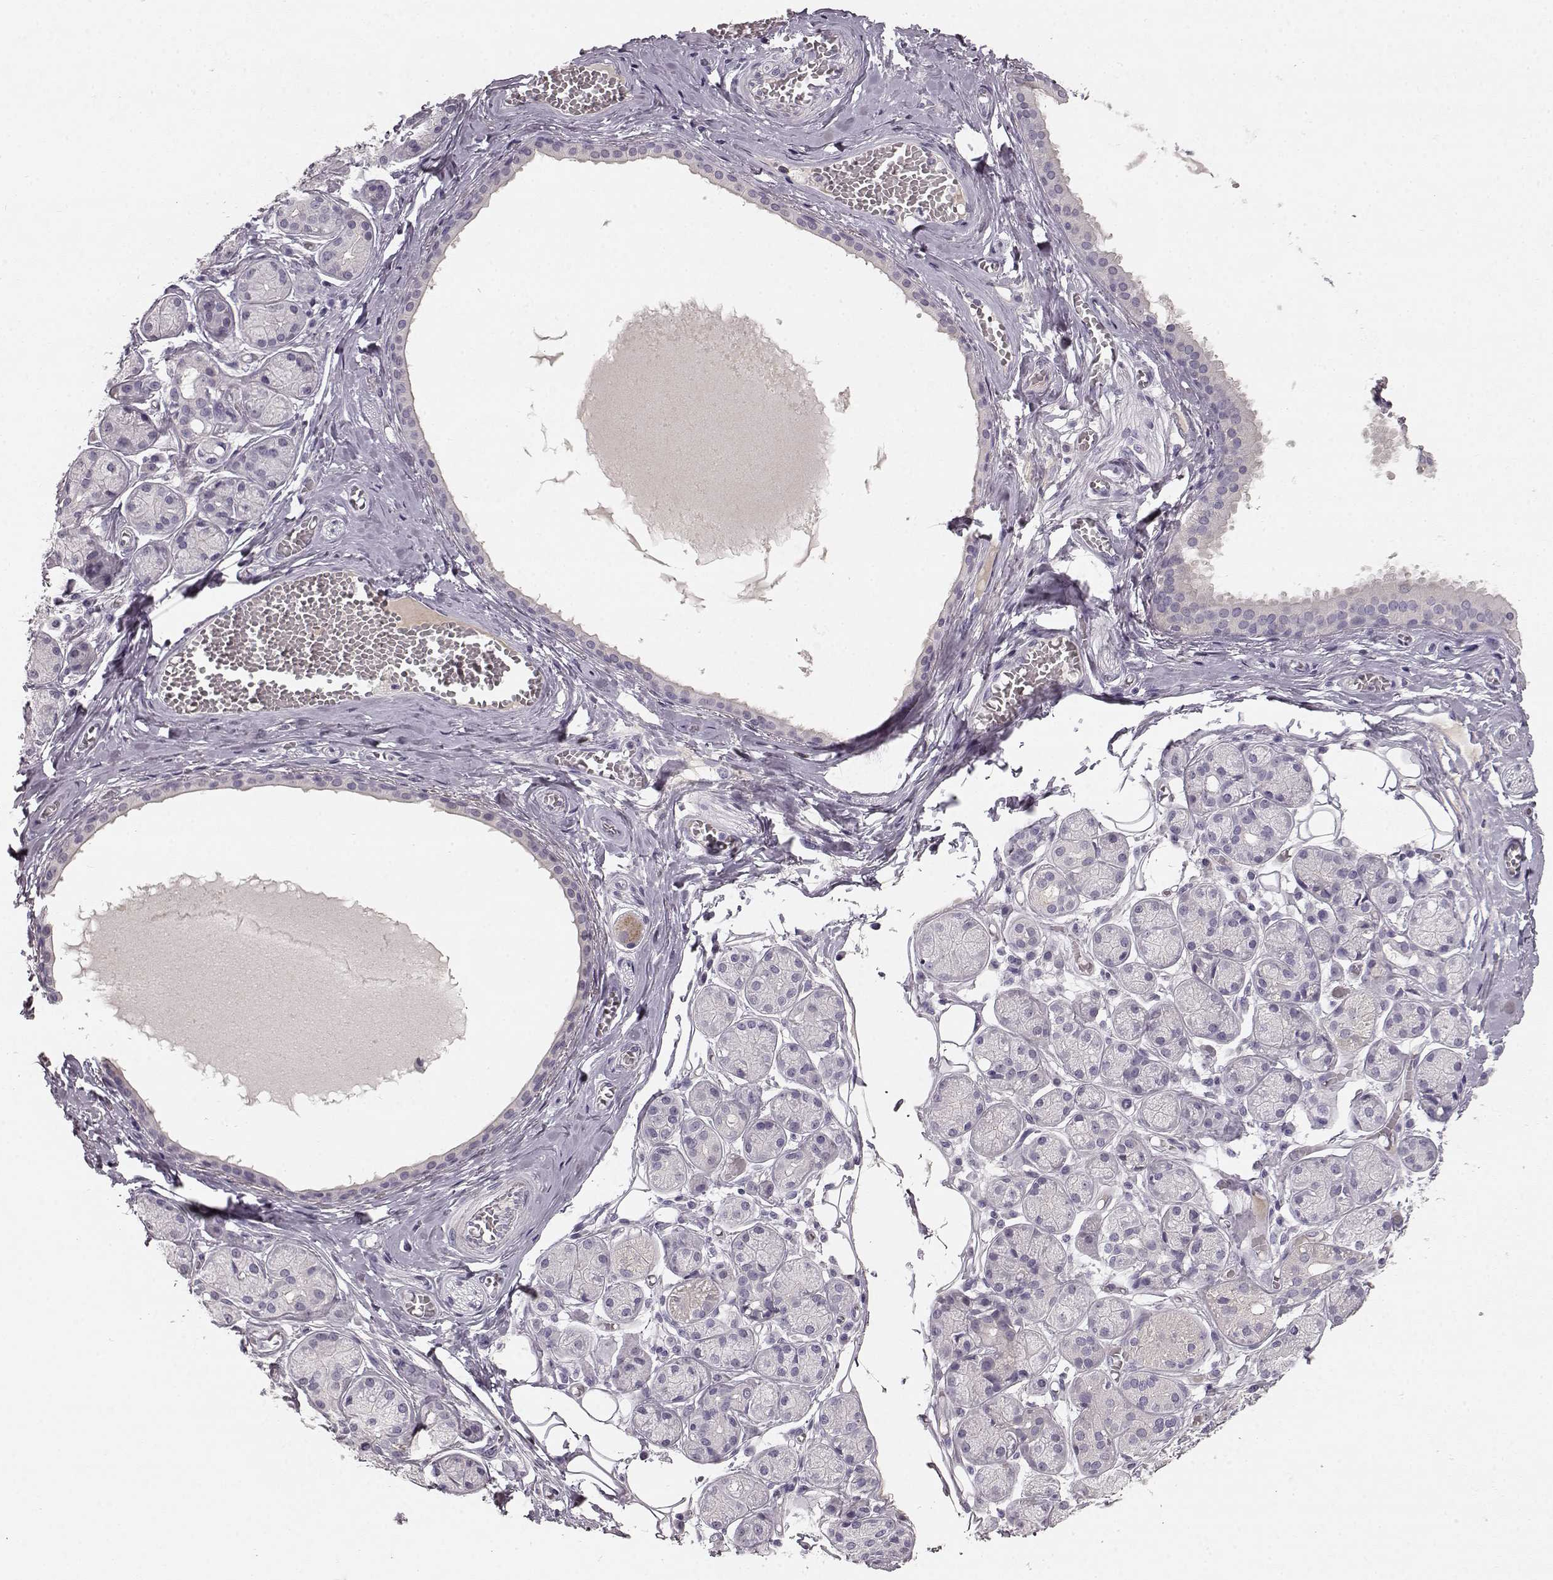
{"staining": {"intensity": "negative", "quantity": "none", "location": "none"}, "tissue": "salivary gland", "cell_type": "Glandular cells", "image_type": "normal", "snomed": [{"axis": "morphology", "description": "Normal tissue, NOS"}, {"axis": "topography", "description": "Salivary gland"}, {"axis": "topography", "description": "Peripheral nerve tissue"}], "caption": "Immunohistochemical staining of unremarkable salivary gland shows no significant expression in glandular cells. (Immunohistochemistry (ihc), brightfield microscopy, high magnification).", "gene": "KIAA0319", "patient": {"sex": "male", "age": 71}}